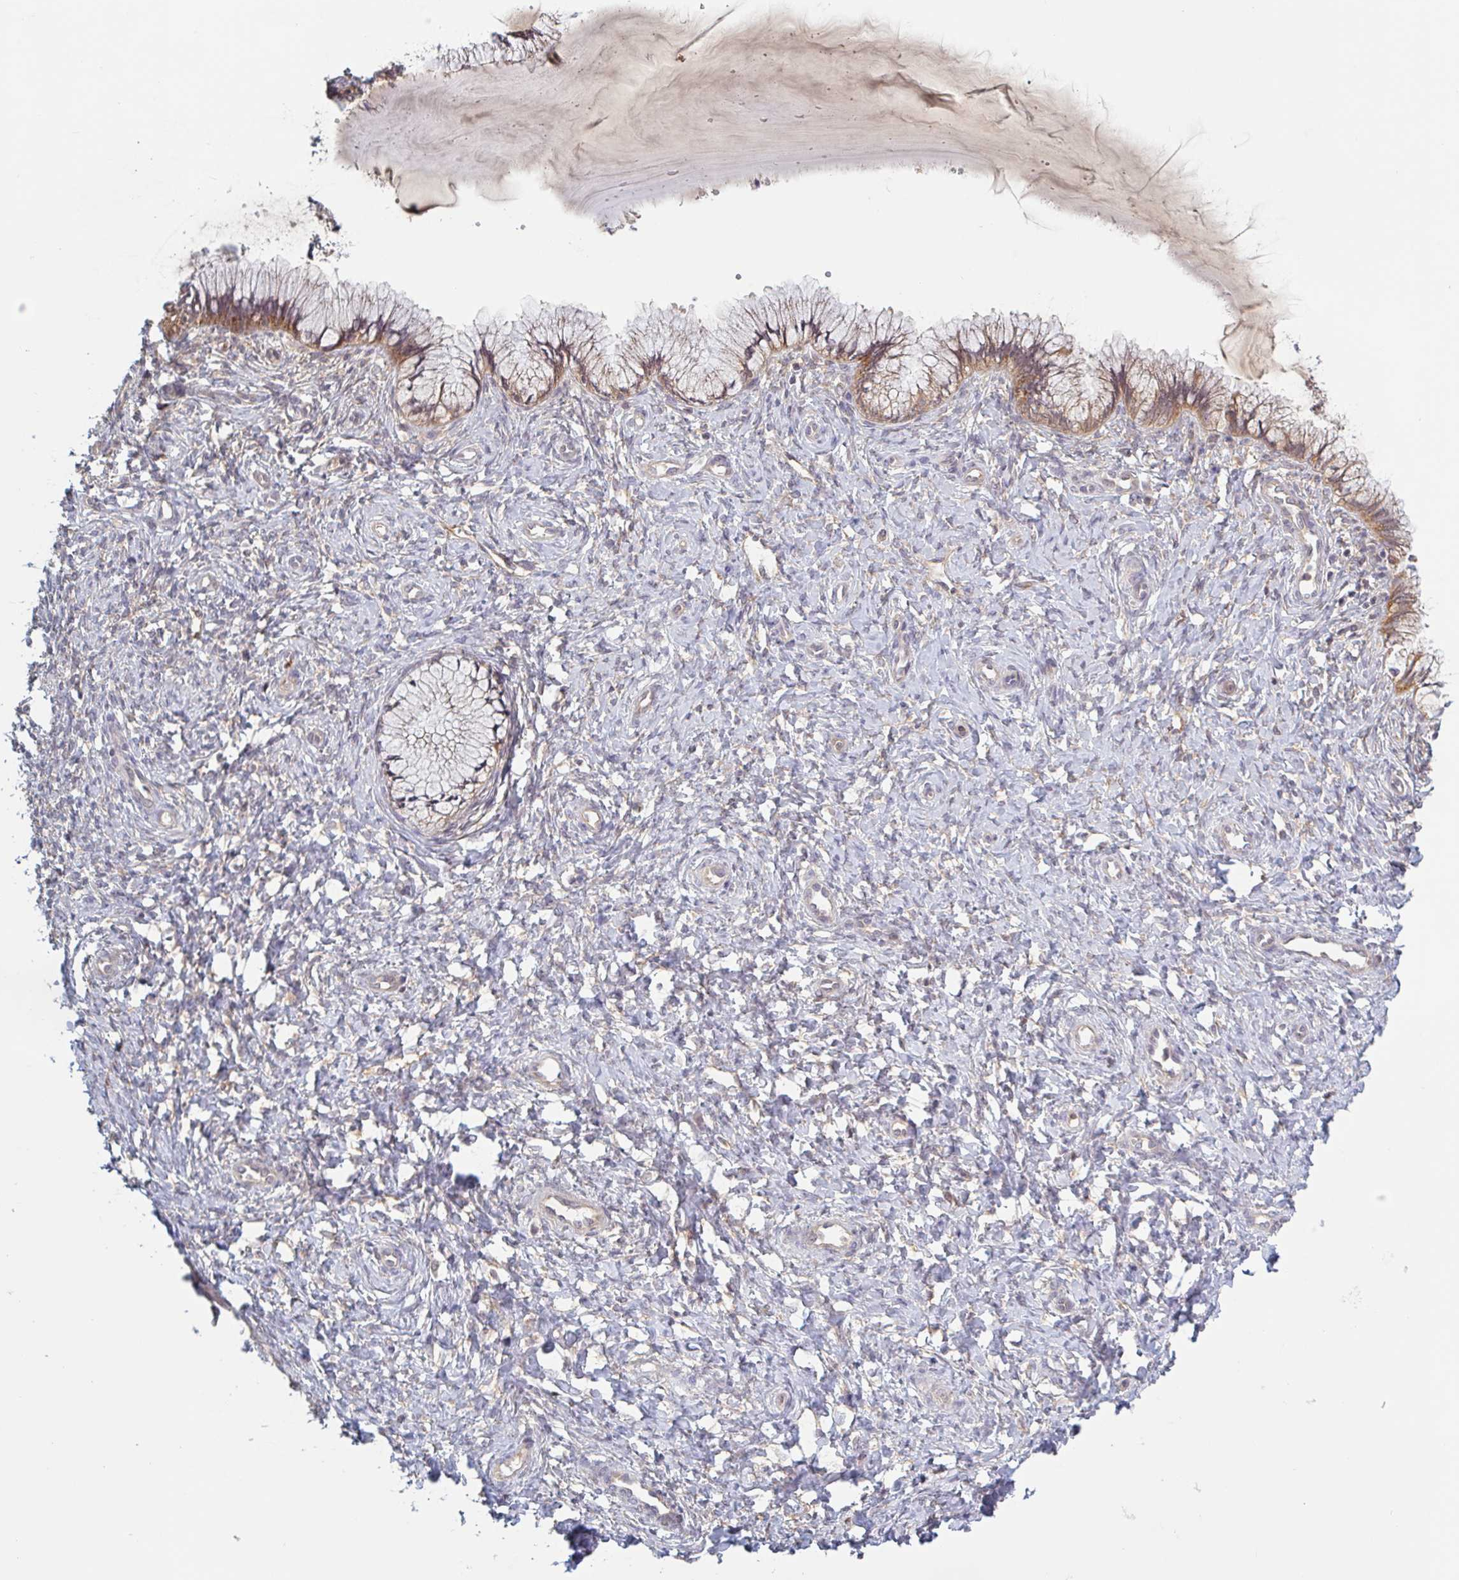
{"staining": {"intensity": "moderate", "quantity": "<25%", "location": "cytoplasmic/membranous"}, "tissue": "cervix", "cell_type": "Glandular cells", "image_type": "normal", "snomed": [{"axis": "morphology", "description": "Normal tissue, NOS"}, {"axis": "topography", "description": "Cervix"}], "caption": "IHC staining of benign cervix, which demonstrates low levels of moderate cytoplasmic/membranous positivity in approximately <25% of glandular cells indicating moderate cytoplasmic/membranous protein expression. The staining was performed using DAB (3,3'-diaminobenzidine) (brown) for protein detection and nuclei were counterstained in hematoxylin (blue).", "gene": "SURF1", "patient": {"sex": "female", "age": 37}}